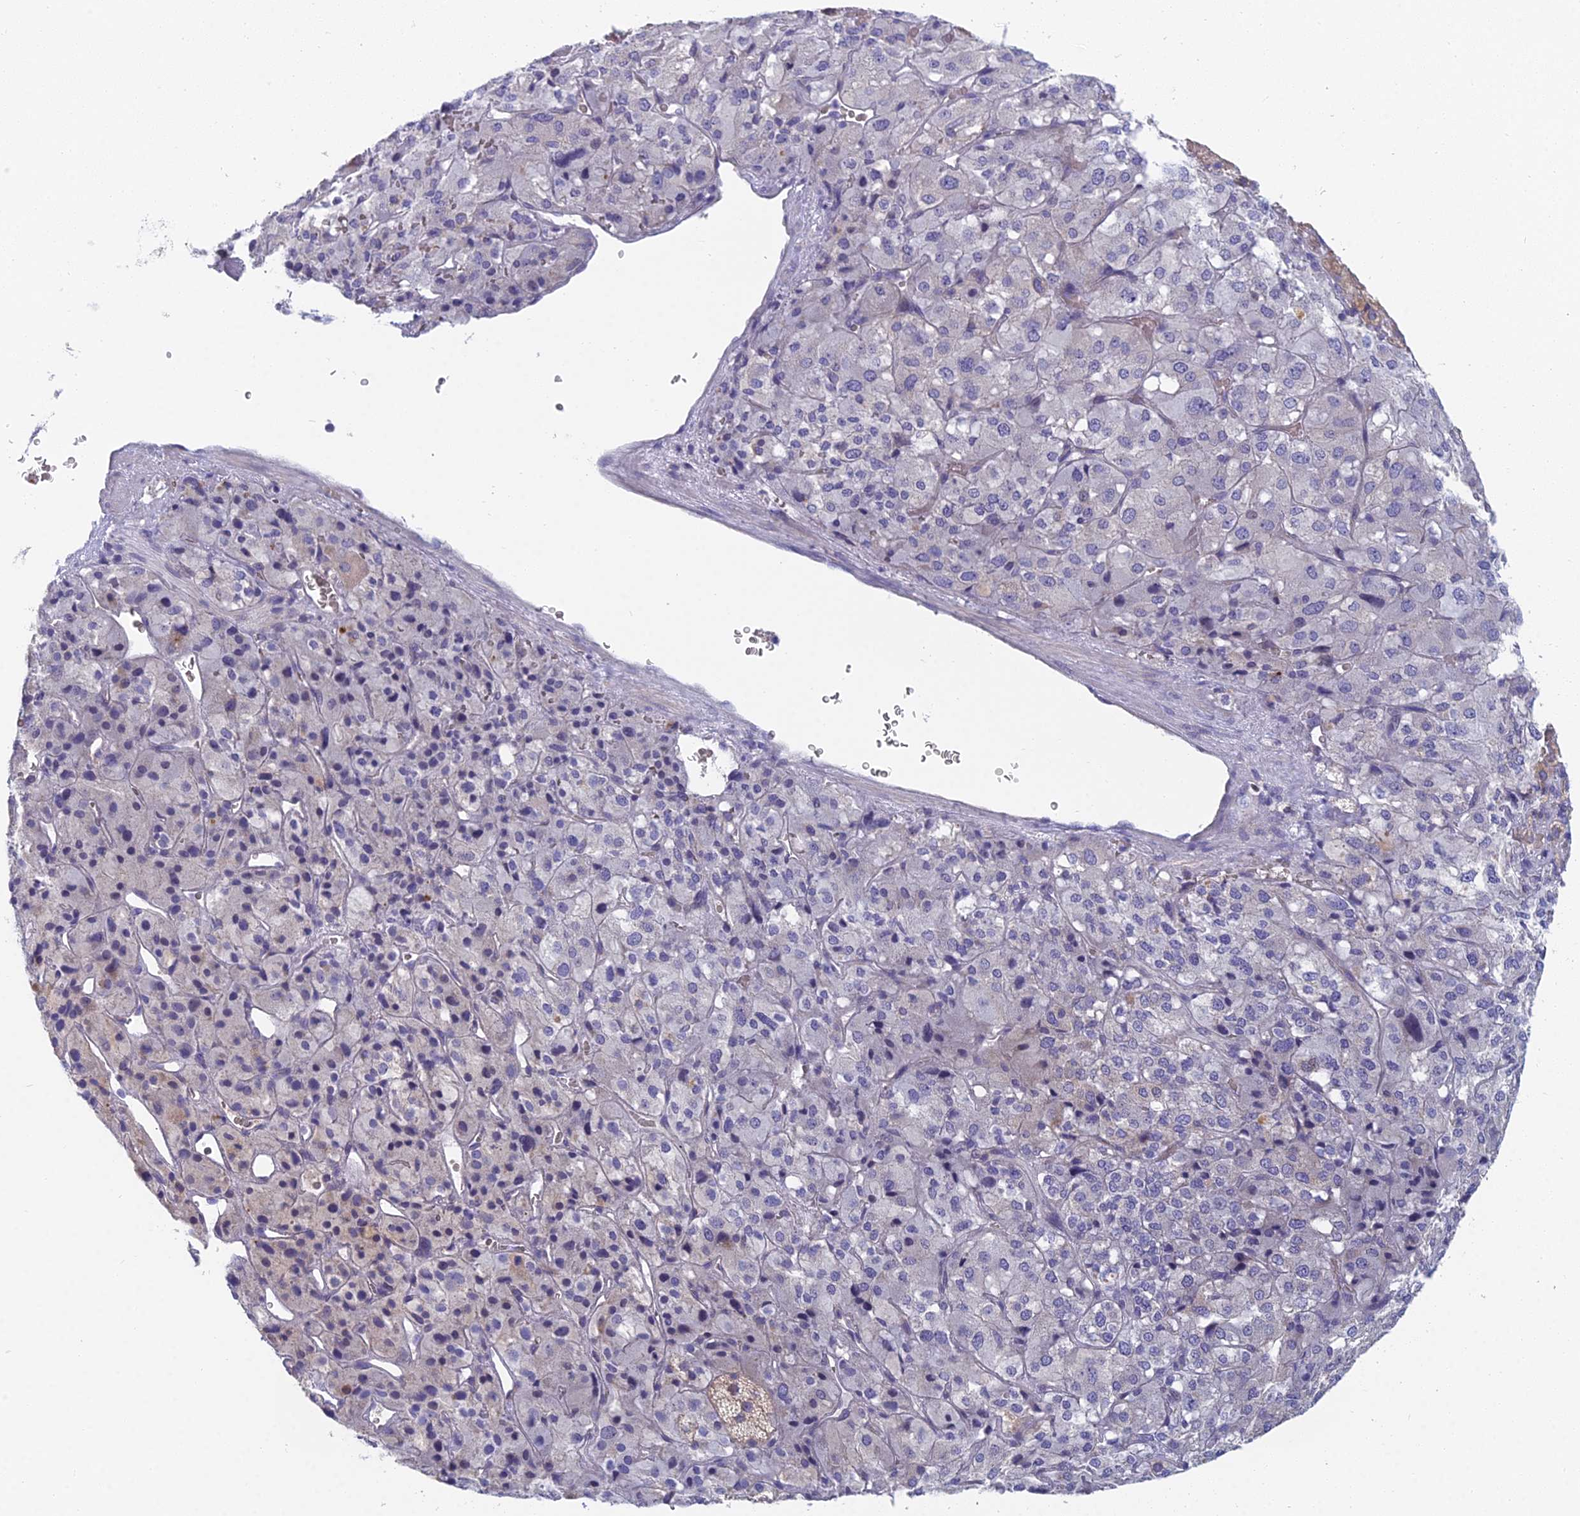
{"staining": {"intensity": "weak", "quantity": "25%-75%", "location": "cytoplasmic/membranous"}, "tissue": "adrenal gland", "cell_type": "Glandular cells", "image_type": "normal", "snomed": [{"axis": "morphology", "description": "Normal tissue, NOS"}, {"axis": "topography", "description": "Adrenal gland"}], "caption": "Protein analysis of unremarkable adrenal gland exhibits weak cytoplasmic/membranous expression in about 25%-75% of glandular cells.", "gene": "ZNF564", "patient": {"sex": "female", "age": 44}}